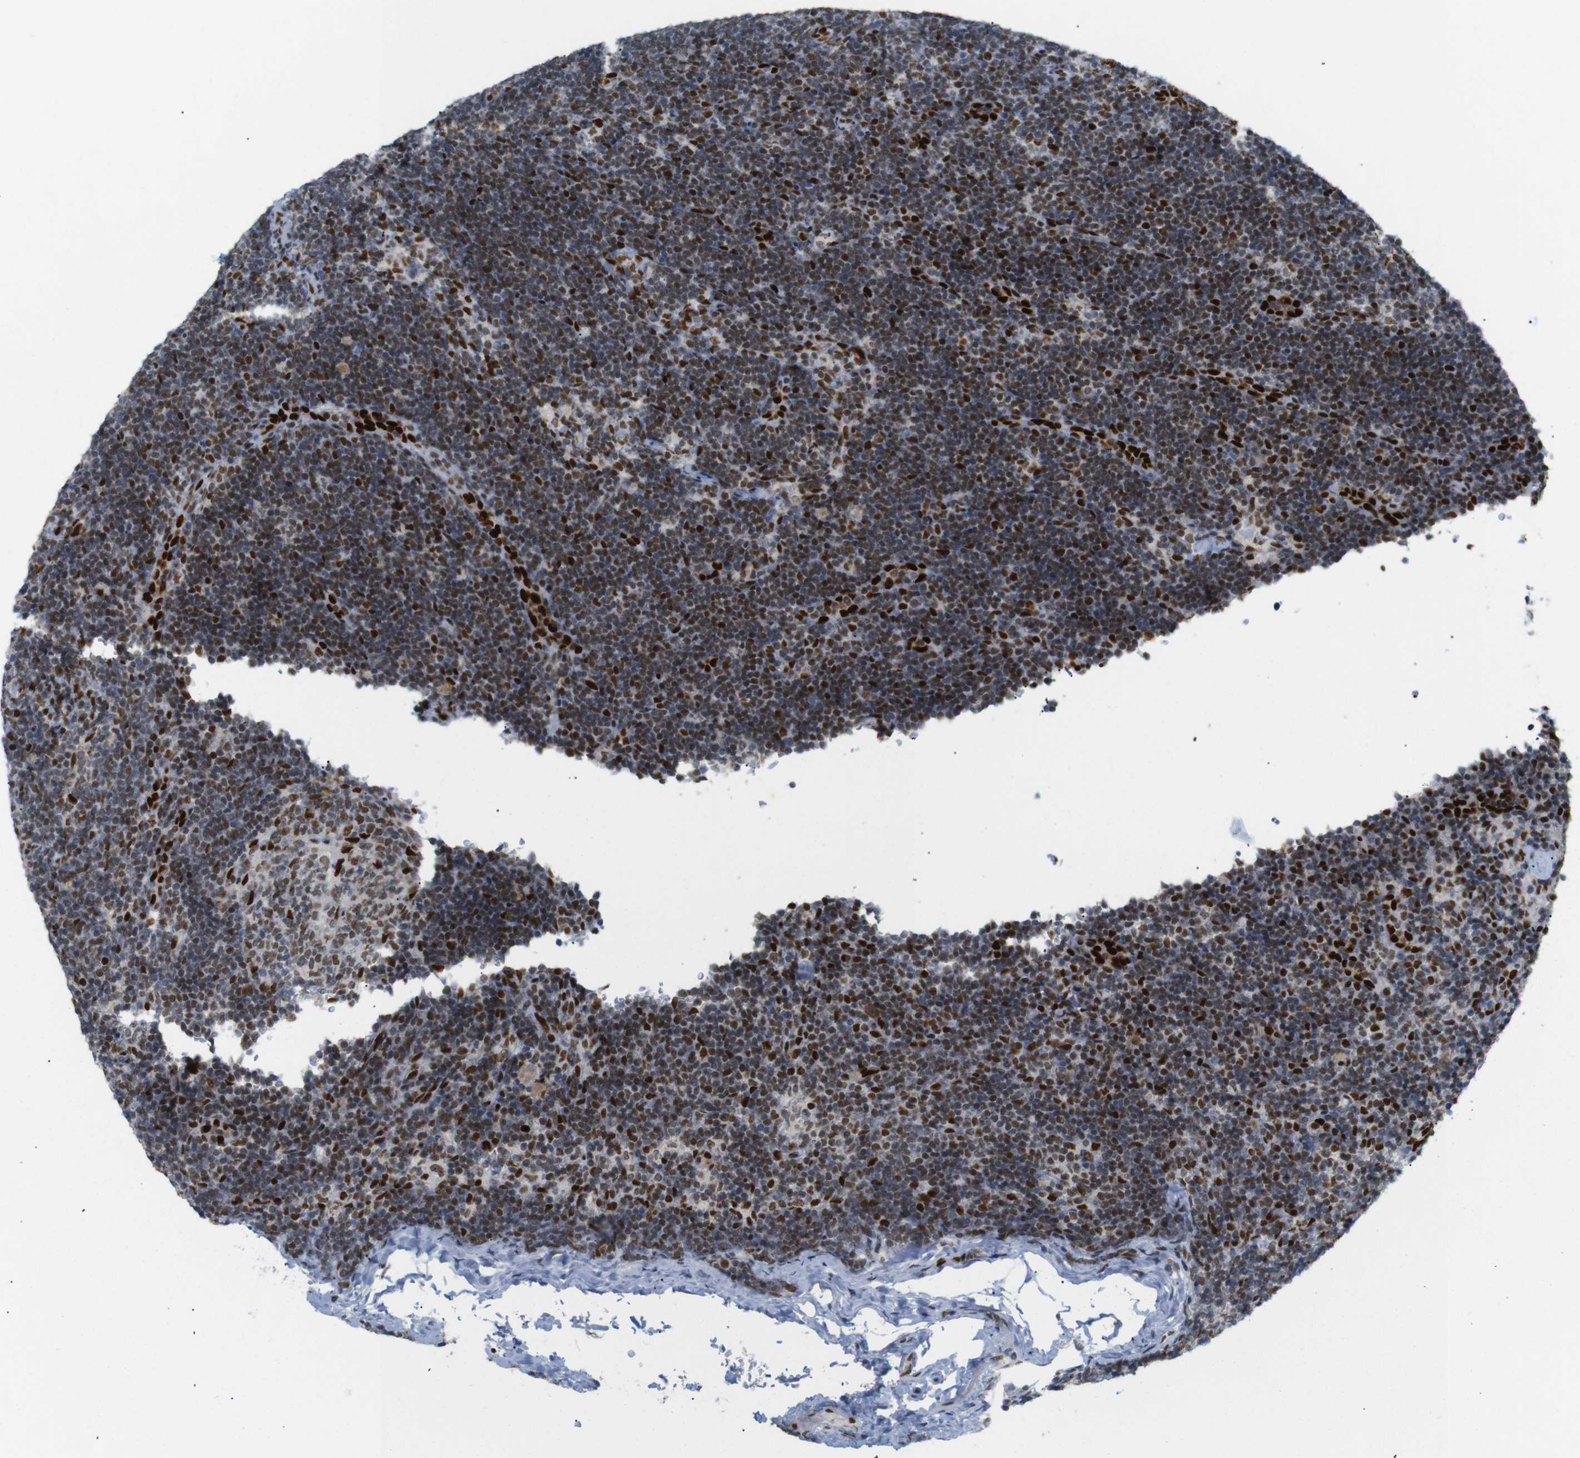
{"staining": {"intensity": "strong", "quantity": ">75%", "location": "nuclear"}, "tissue": "lymph node", "cell_type": "Germinal center cells", "image_type": "normal", "snomed": [{"axis": "morphology", "description": "Normal tissue, NOS"}, {"axis": "topography", "description": "Lymph node"}], "caption": "Lymph node stained for a protein displays strong nuclear positivity in germinal center cells.", "gene": "RIOX2", "patient": {"sex": "female", "age": 14}}